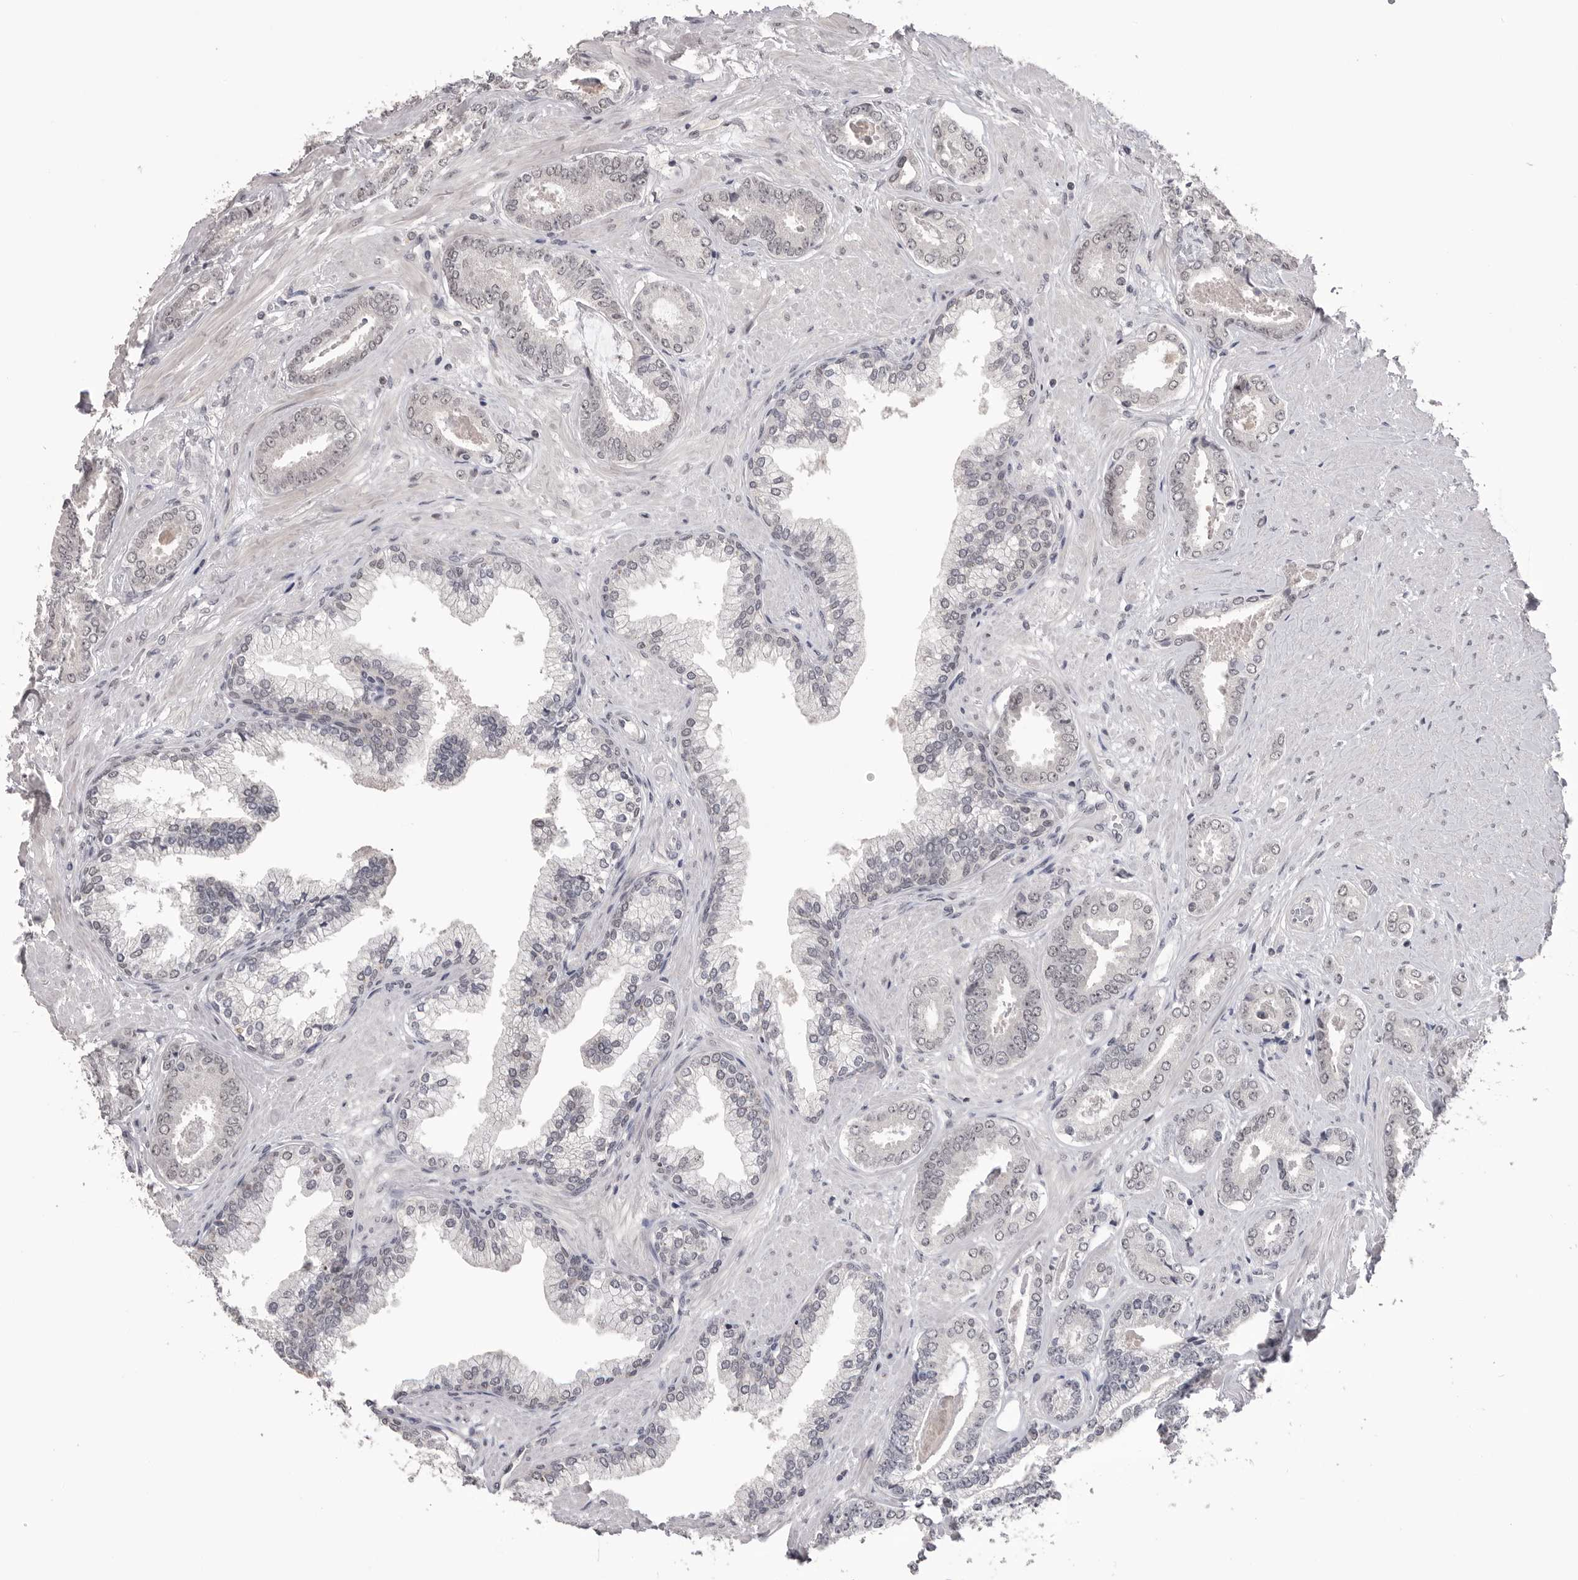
{"staining": {"intensity": "negative", "quantity": "none", "location": "none"}, "tissue": "prostate cancer", "cell_type": "Tumor cells", "image_type": "cancer", "snomed": [{"axis": "morphology", "description": "Adenocarcinoma, Low grade"}, {"axis": "topography", "description": "Prostate"}], "caption": "DAB immunohistochemical staining of prostate cancer demonstrates no significant positivity in tumor cells.", "gene": "DLG2", "patient": {"sex": "male", "age": 71}}